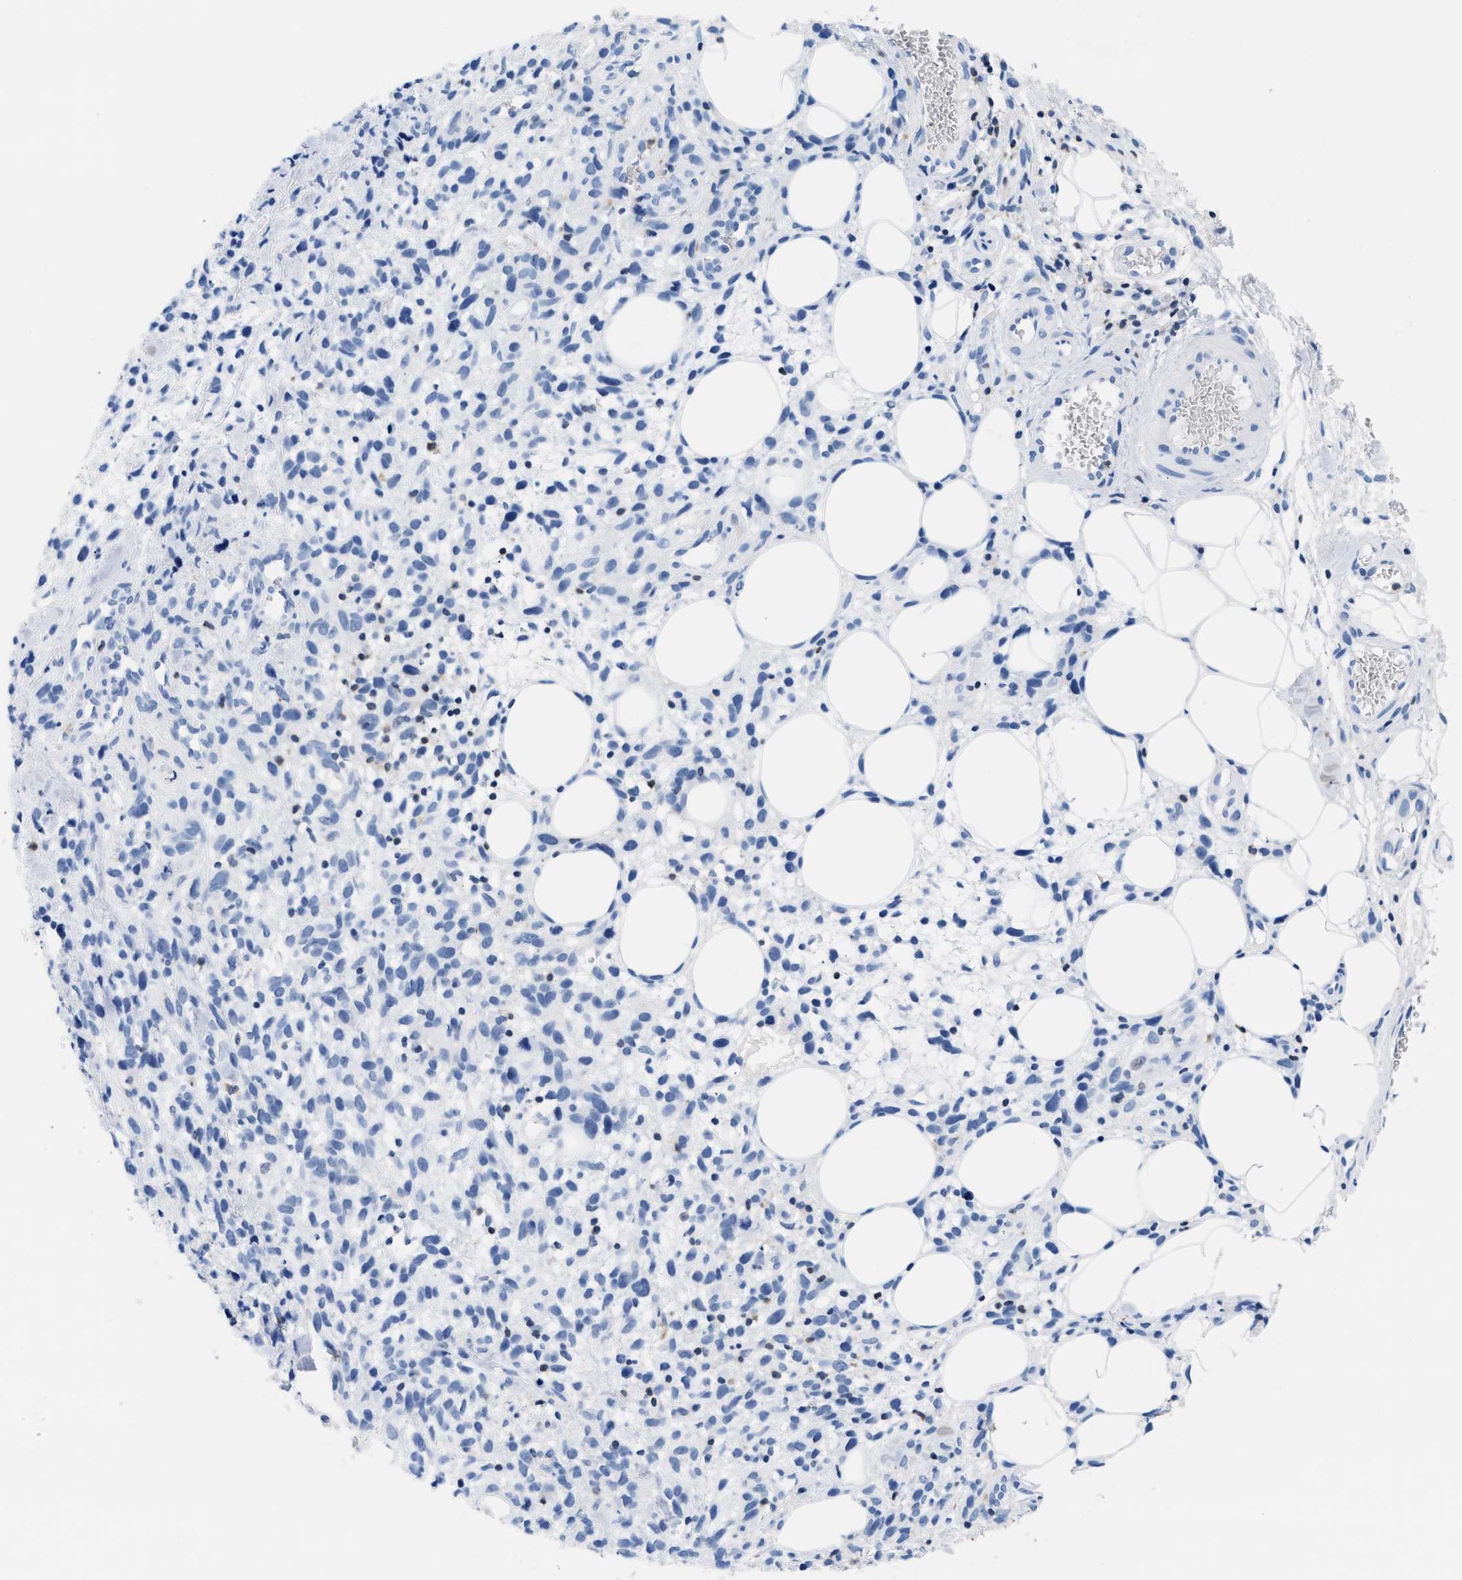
{"staining": {"intensity": "negative", "quantity": "none", "location": "none"}, "tissue": "melanoma", "cell_type": "Tumor cells", "image_type": "cancer", "snomed": [{"axis": "morphology", "description": "Malignant melanoma, NOS"}, {"axis": "topography", "description": "Skin"}], "caption": "This is an IHC image of melanoma. There is no positivity in tumor cells.", "gene": "LCP1", "patient": {"sex": "female", "age": 55}}